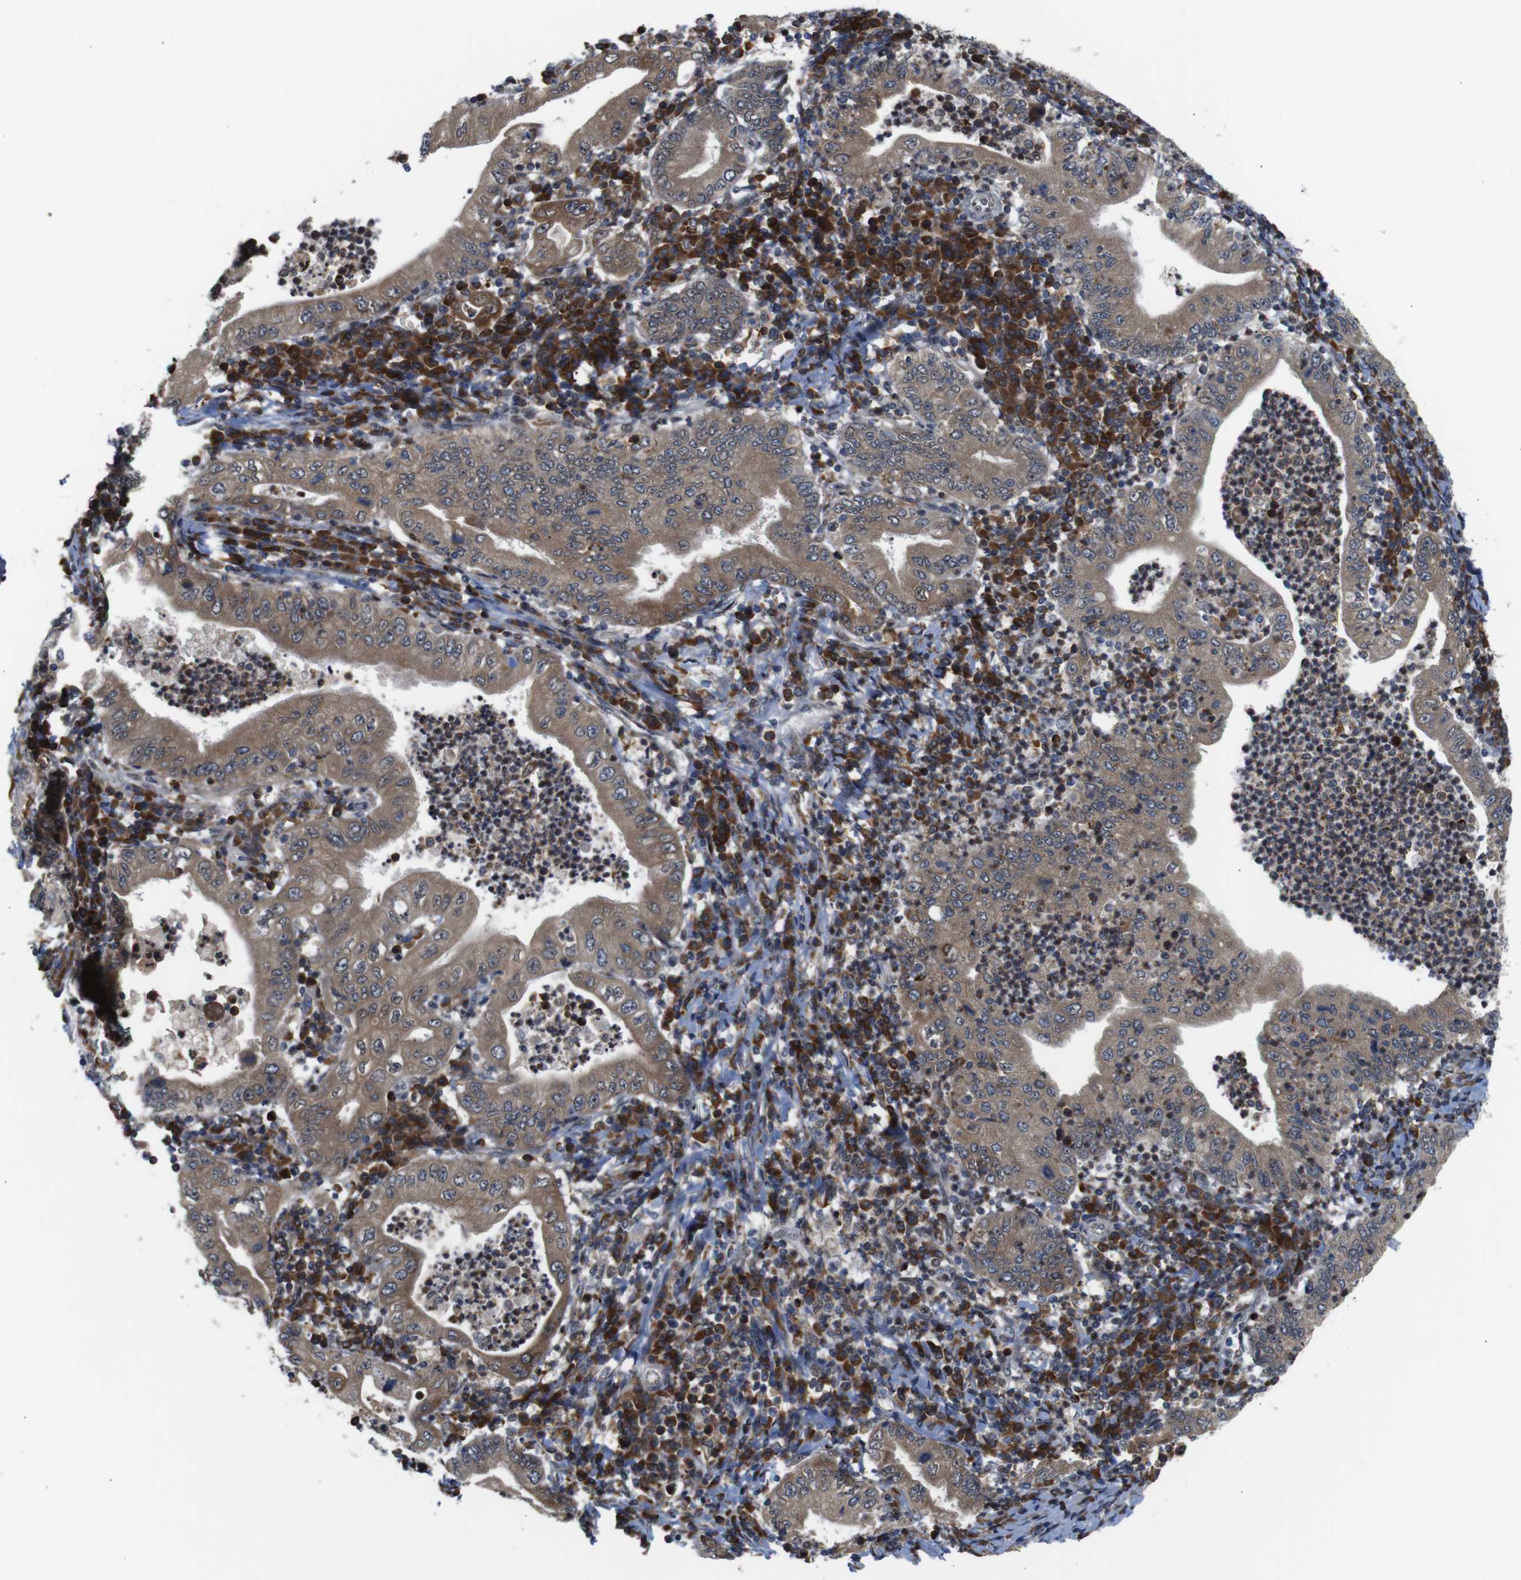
{"staining": {"intensity": "moderate", "quantity": ">75%", "location": "cytoplasmic/membranous"}, "tissue": "stomach cancer", "cell_type": "Tumor cells", "image_type": "cancer", "snomed": [{"axis": "morphology", "description": "Normal tissue, NOS"}, {"axis": "morphology", "description": "Adenocarcinoma, NOS"}, {"axis": "topography", "description": "Esophagus"}, {"axis": "topography", "description": "Stomach, upper"}, {"axis": "topography", "description": "Peripheral nerve tissue"}], "caption": "Adenocarcinoma (stomach) stained with DAB IHC exhibits medium levels of moderate cytoplasmic/membranous positivity in about >75% of tumor cells. Immunohistochemistry stains the protein of interest in brown and the nuclei are stained blue.", "gene": "PTPN1", "patient": {"sex": "male", "age": 62}}